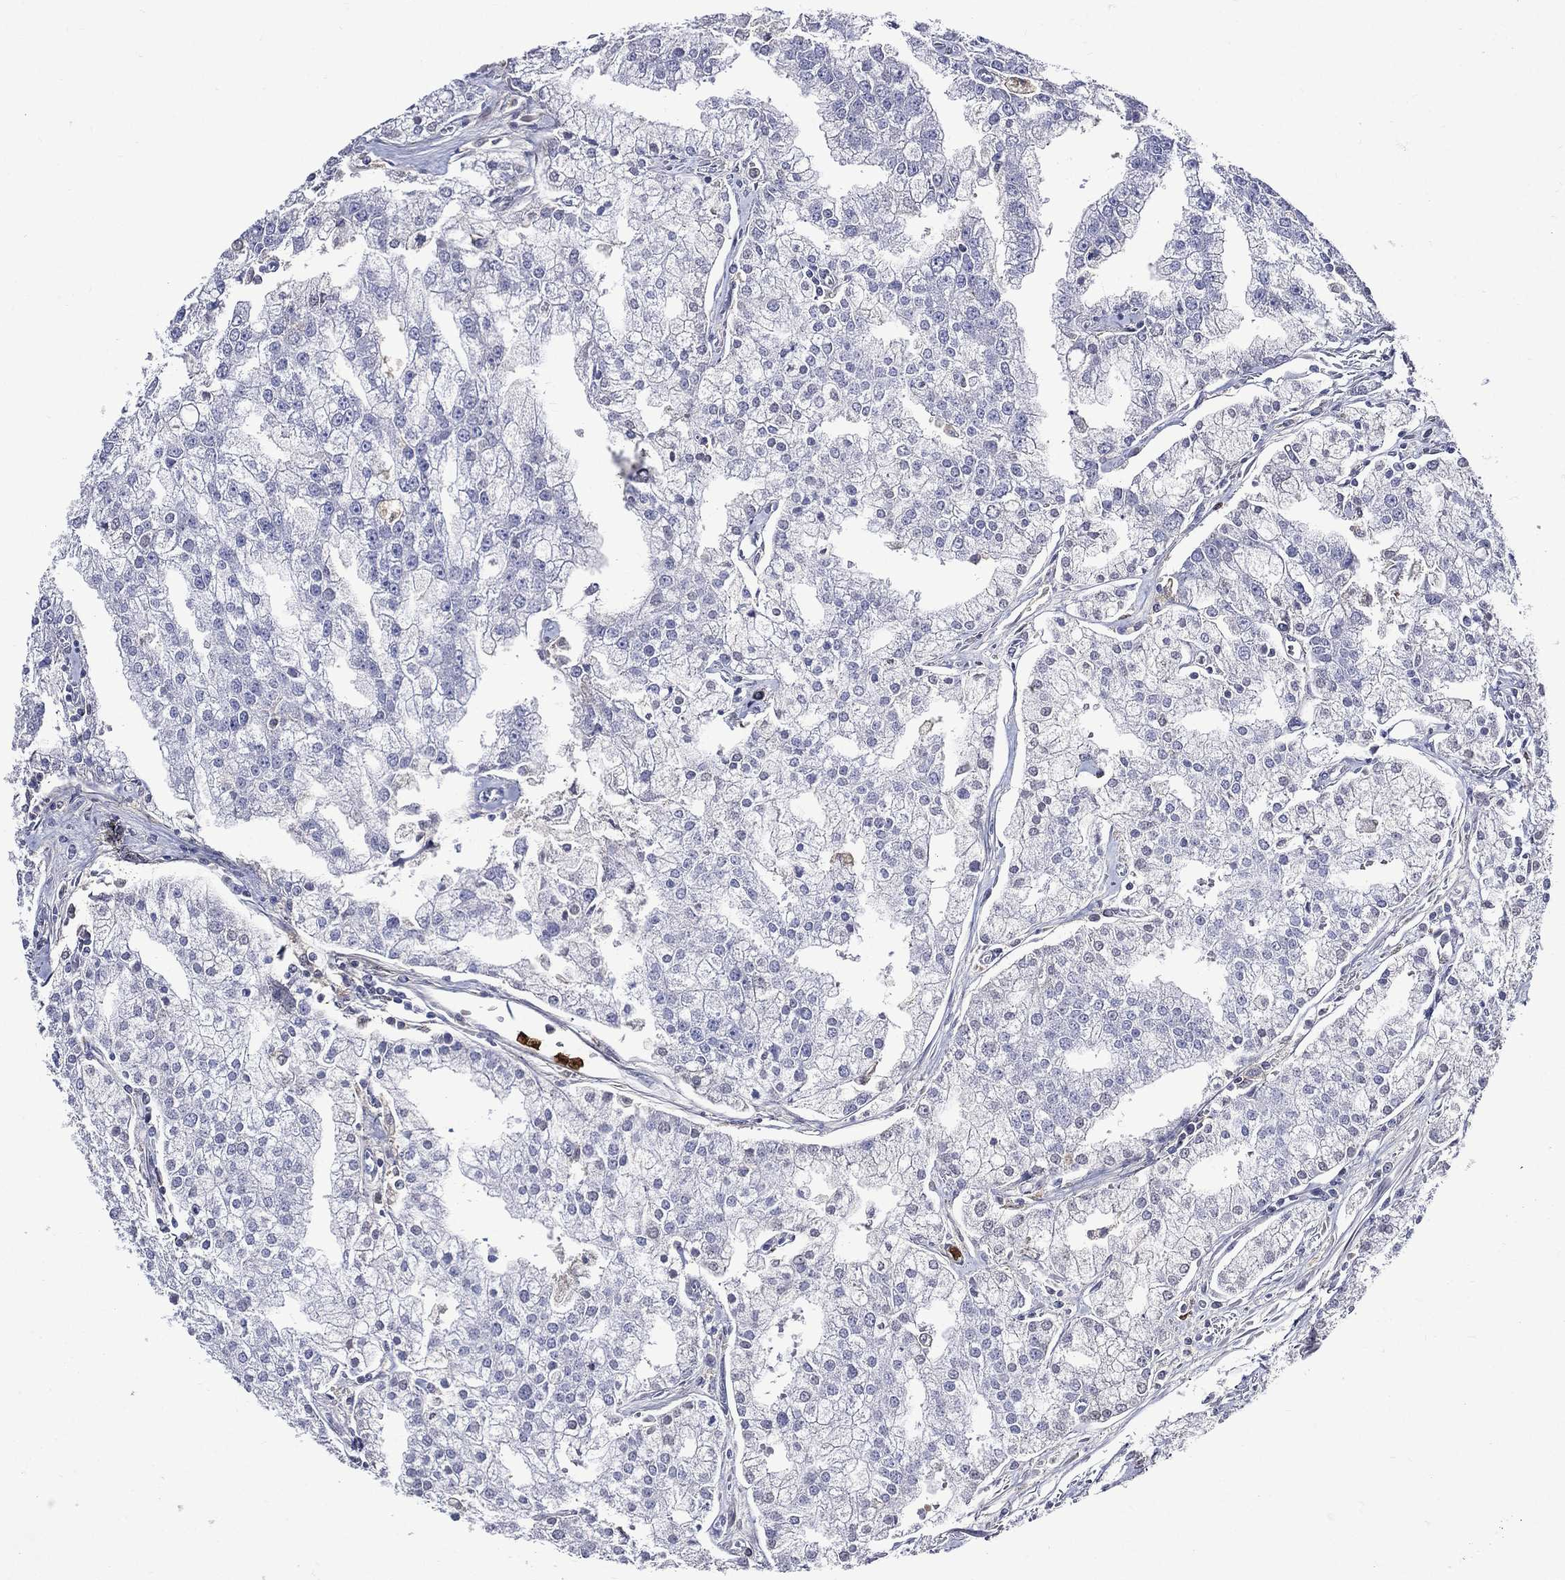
{"staining": {"intensity": "negative", "quantity": "none", "location": "none"}, "tissue": "prostate cancer", "cell_type": "Tumor cells", "image_type": "cancer", "snomed": [{"axis": "morphology", "description": "Adenocarcinoma, NOS"}, {"axis": "topography", "description": "Prostate"}], "caption": "IHC photomicrograph of adenocarcinoma (prostate) stained for a protein (brown), which exhibits no positivity in tumor cells.", "gene": "GPR171", "patient": {"sex": "male", "age": 70}}